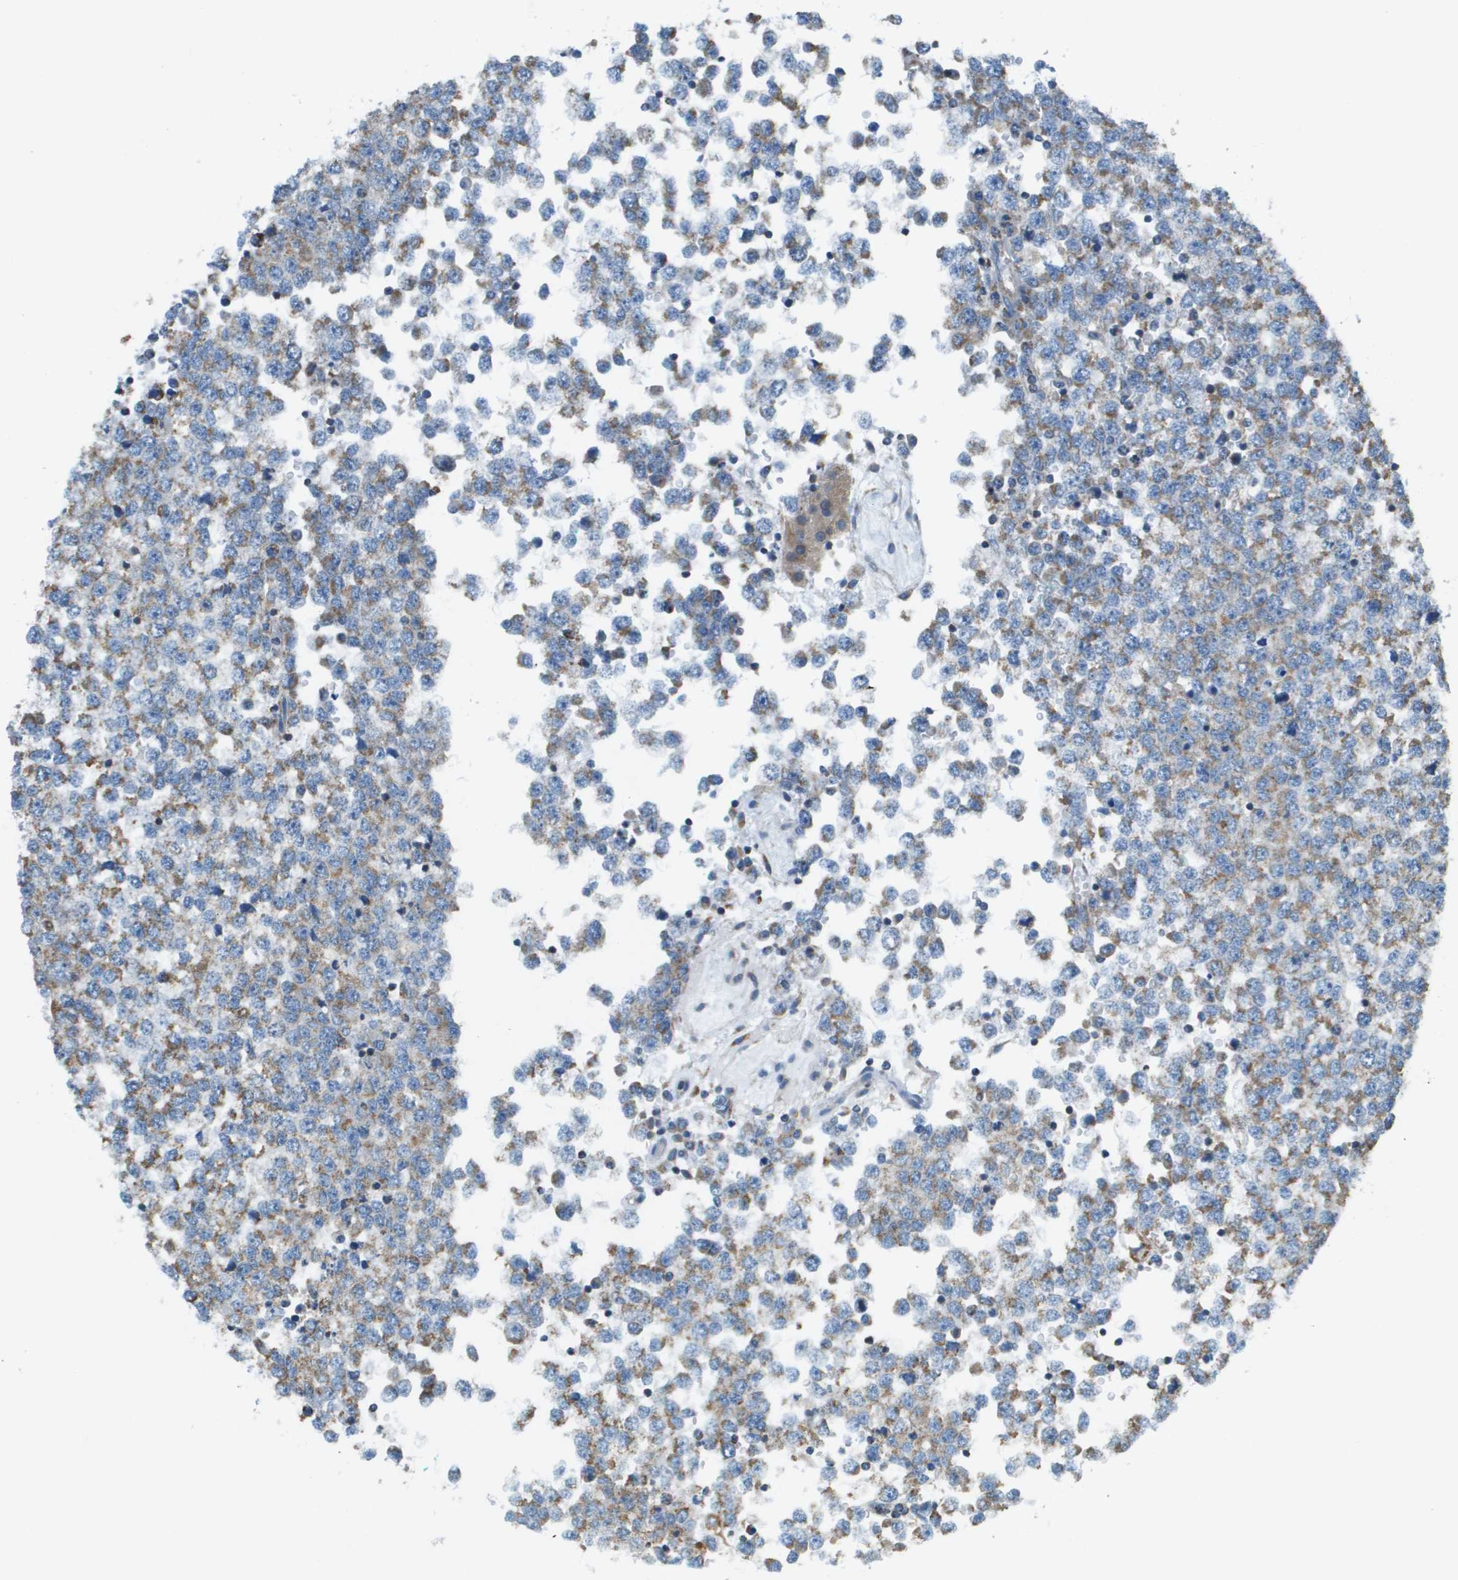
{"staining": {"intensity": "moderate", "quantity": ">75%", "location": "cytoplasmic/membranous"}, "tissue": "testis cancer", "cell_type": "Tumor cells", "image_type": "cancer", "snomed": [{"axis": "morphology", "description": "Seminoma, NOS"}, {"axis": "topography", "description": "Testis"}], "caption": "This photomicrograph displays testis seminoma stained with immunohistochemistry to label a protein in brown. The cytoplasmic/membranous of tumor cells show moderate positivity for the protein. Nuclei are counter-stained blue.", "gene": "TAOK3", "patient": {"sex": "male", "age": 65}}